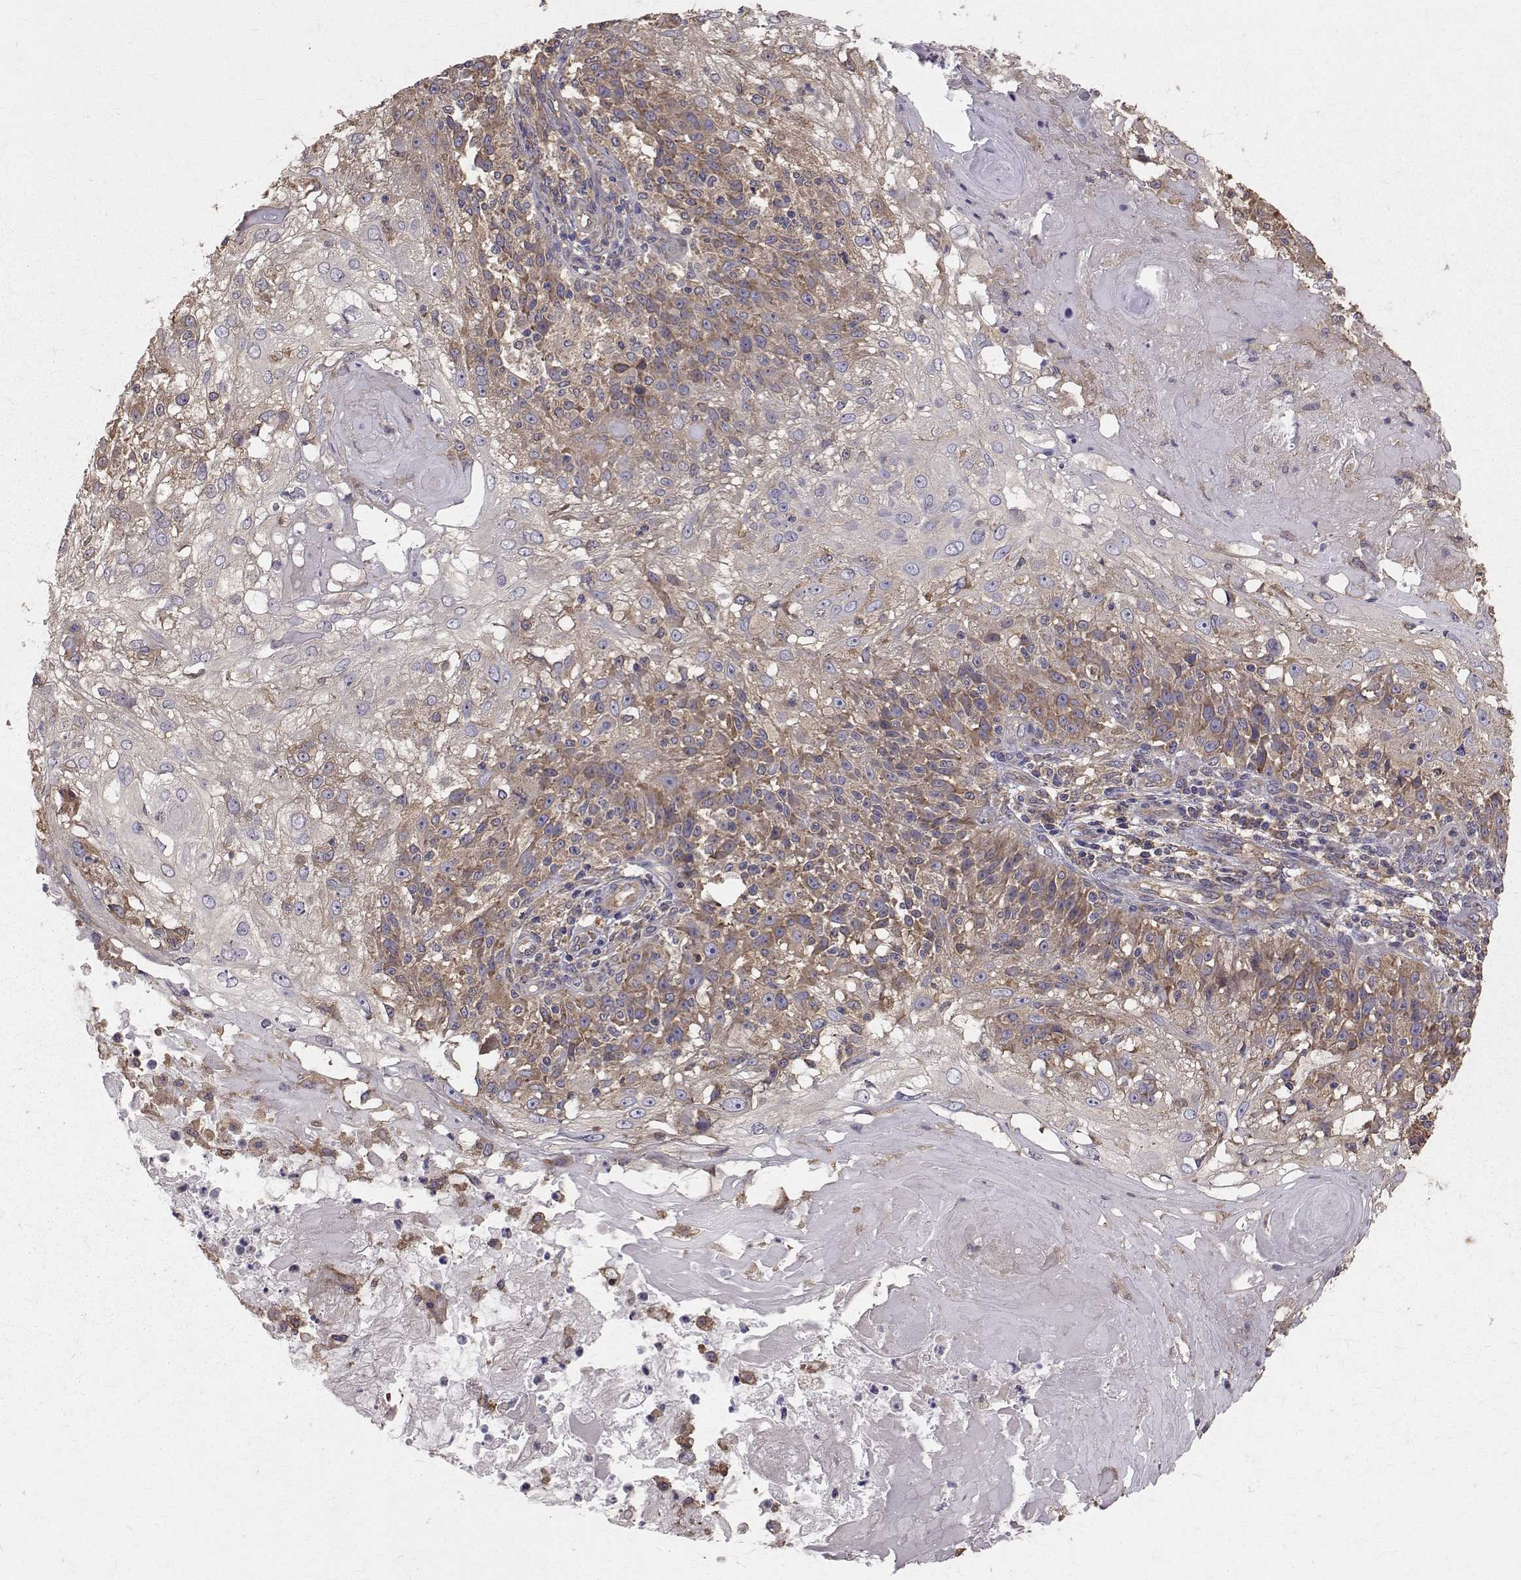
{"staining": {"intensity": "moderate", "quantity": "25%-75%", "location": "cytoplasmic/membranous"}, "tissue": "skin cancer", "cell_type": "Tumor cells", "image_type": "cancer", "snomed": [{"axis": "morphology", "description": "Normal tissue, NOS"}, {"axis": "morphology", "description": "Squamous cell carcinoma, NOS"}, {"axis": "topography", "description": "Skin"}], "caption": "Human skin cancer stained for a protein (brown) exhibits moderate cytoplasmic/membranous positive staining in approximately 25%-75% of tumor cells.", "gene": "FARSB", "patient": {"sex": "female", "age": 83}}